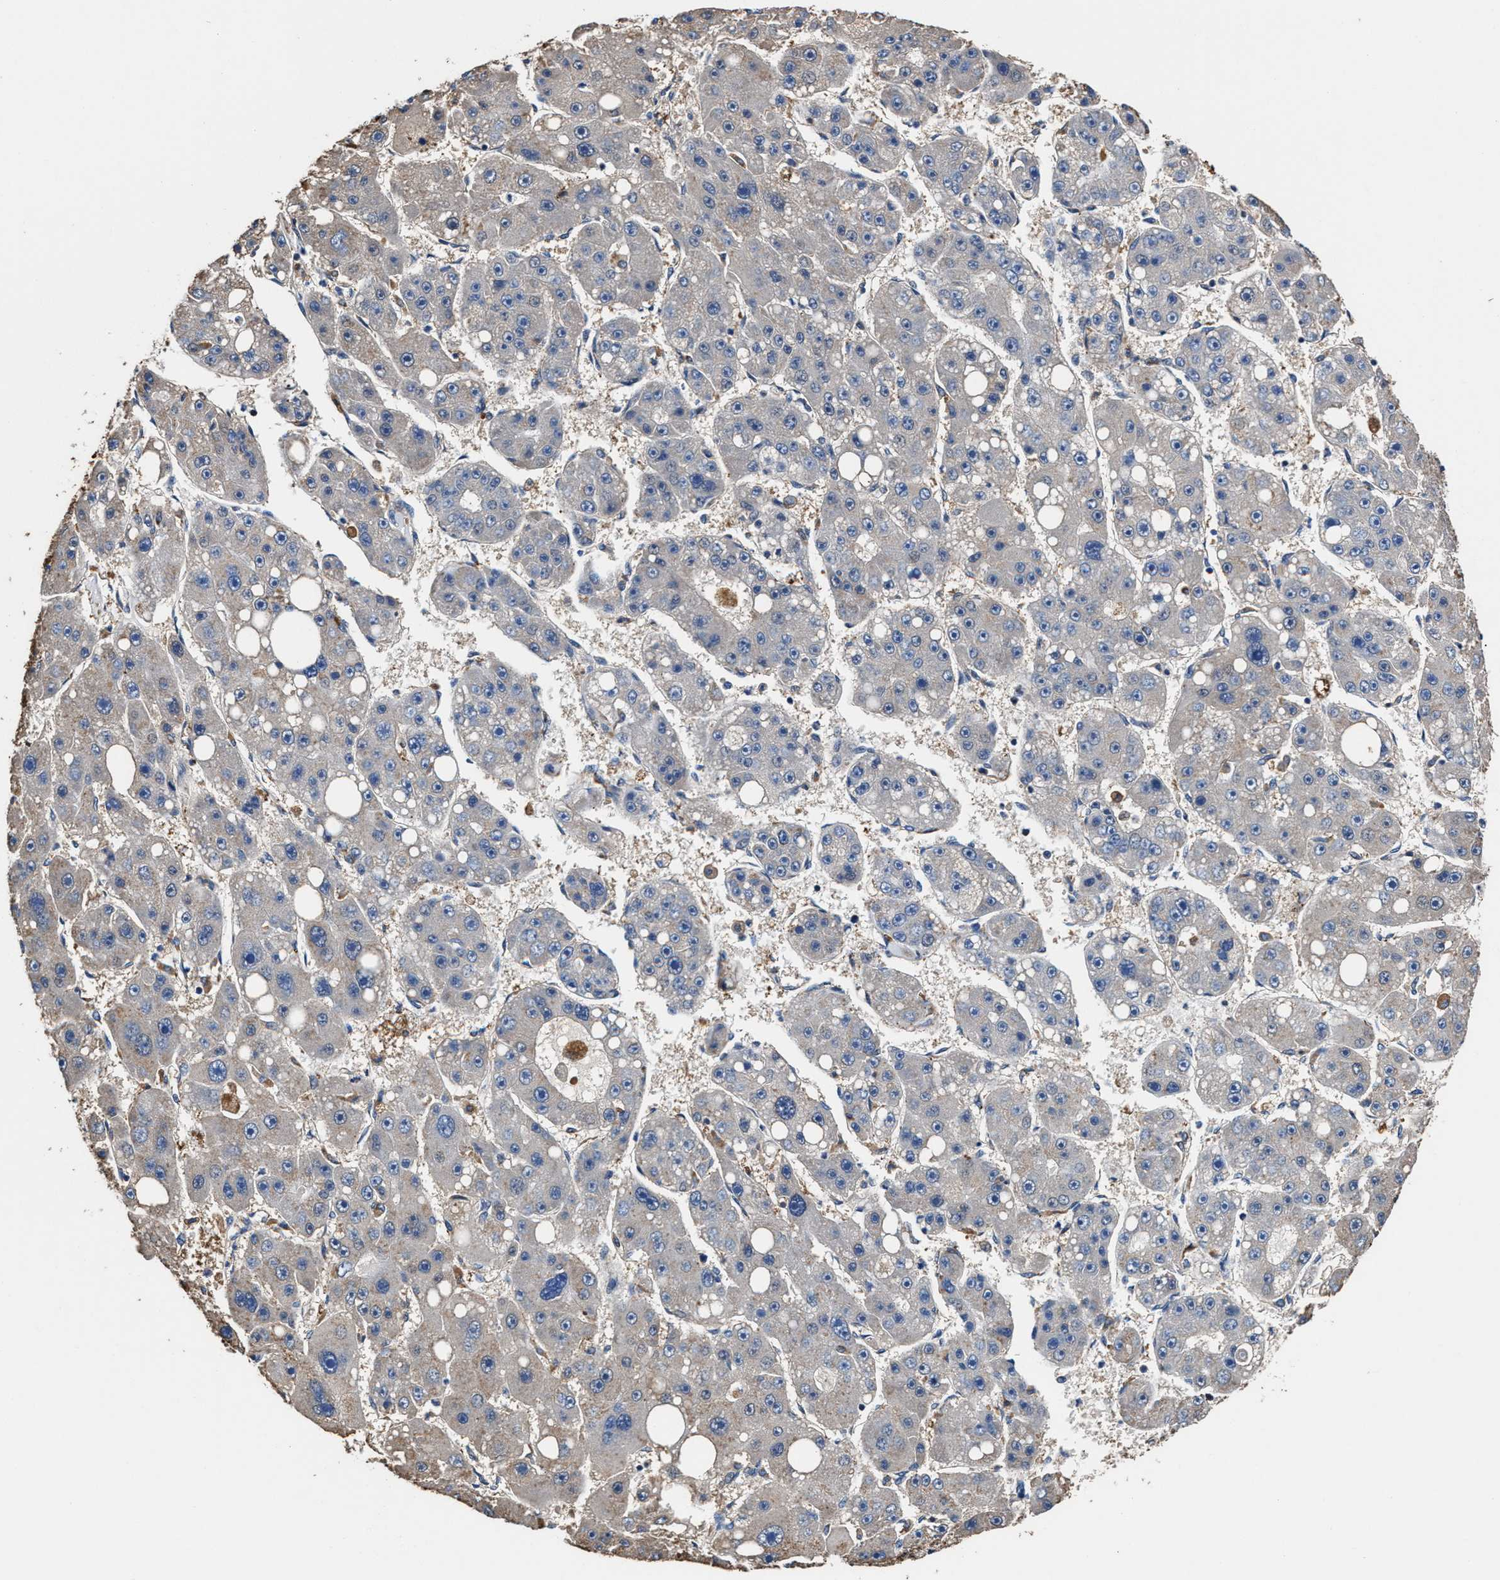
{"staining": {"intensity": "negative", "quantity": "none", "location": "none"}, "tissue": "liver cancer", "cell_type": "Tumor cells", "image_type": "cancer", "snomed": [{"axis": "morphology", "description": "Carcinoma, Hepatocellular, NOS"}, {"axis": "topography", "description": "Liver"}], "caption": "The histopathology image reveals no significant staining in tumor cells of liver hepatocellular carcinoma.", "gene": "PPP1R9B", "patient": {"sex": "female", "age": 61}}